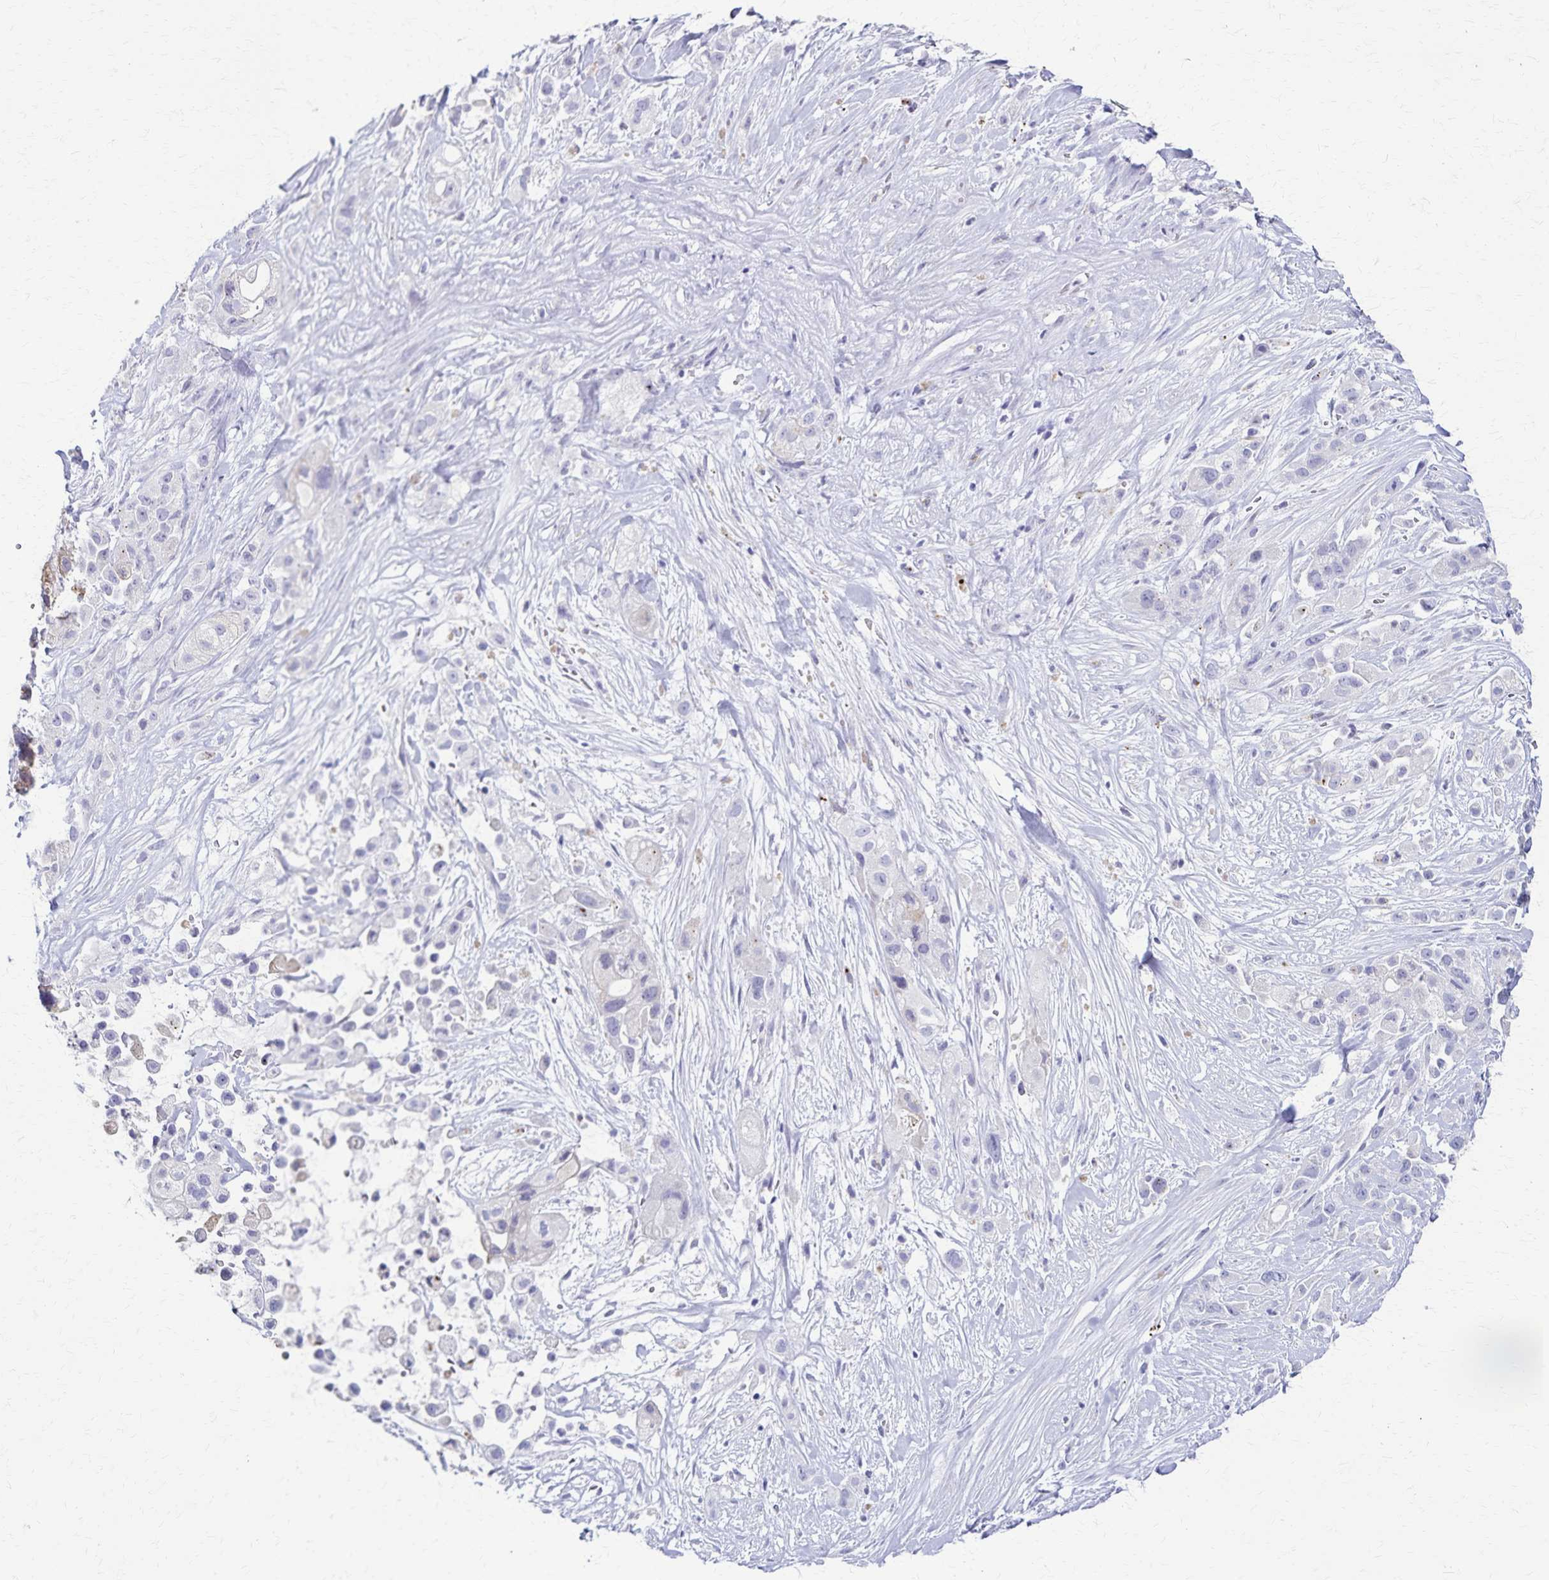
{"staining": {"intensity": "negative", "quantity": "none", "location": "none"}, "tissue": "pancreatic cancer", "cell_type": "Tumor cells", "image_type": "cancer", "snomed": [{"axis": "morphology", "description": "Adenocarcinoma, NOS"}, {"axis": "topography", "description": "Pancreas"}], "caption": "The IHC histopathology image has no significant positivity in tumor cells of adenocarcinoma (pancreatic) tissue.", "gene": "TMEM60", "patient": {"sex": "male", "age": 44}}